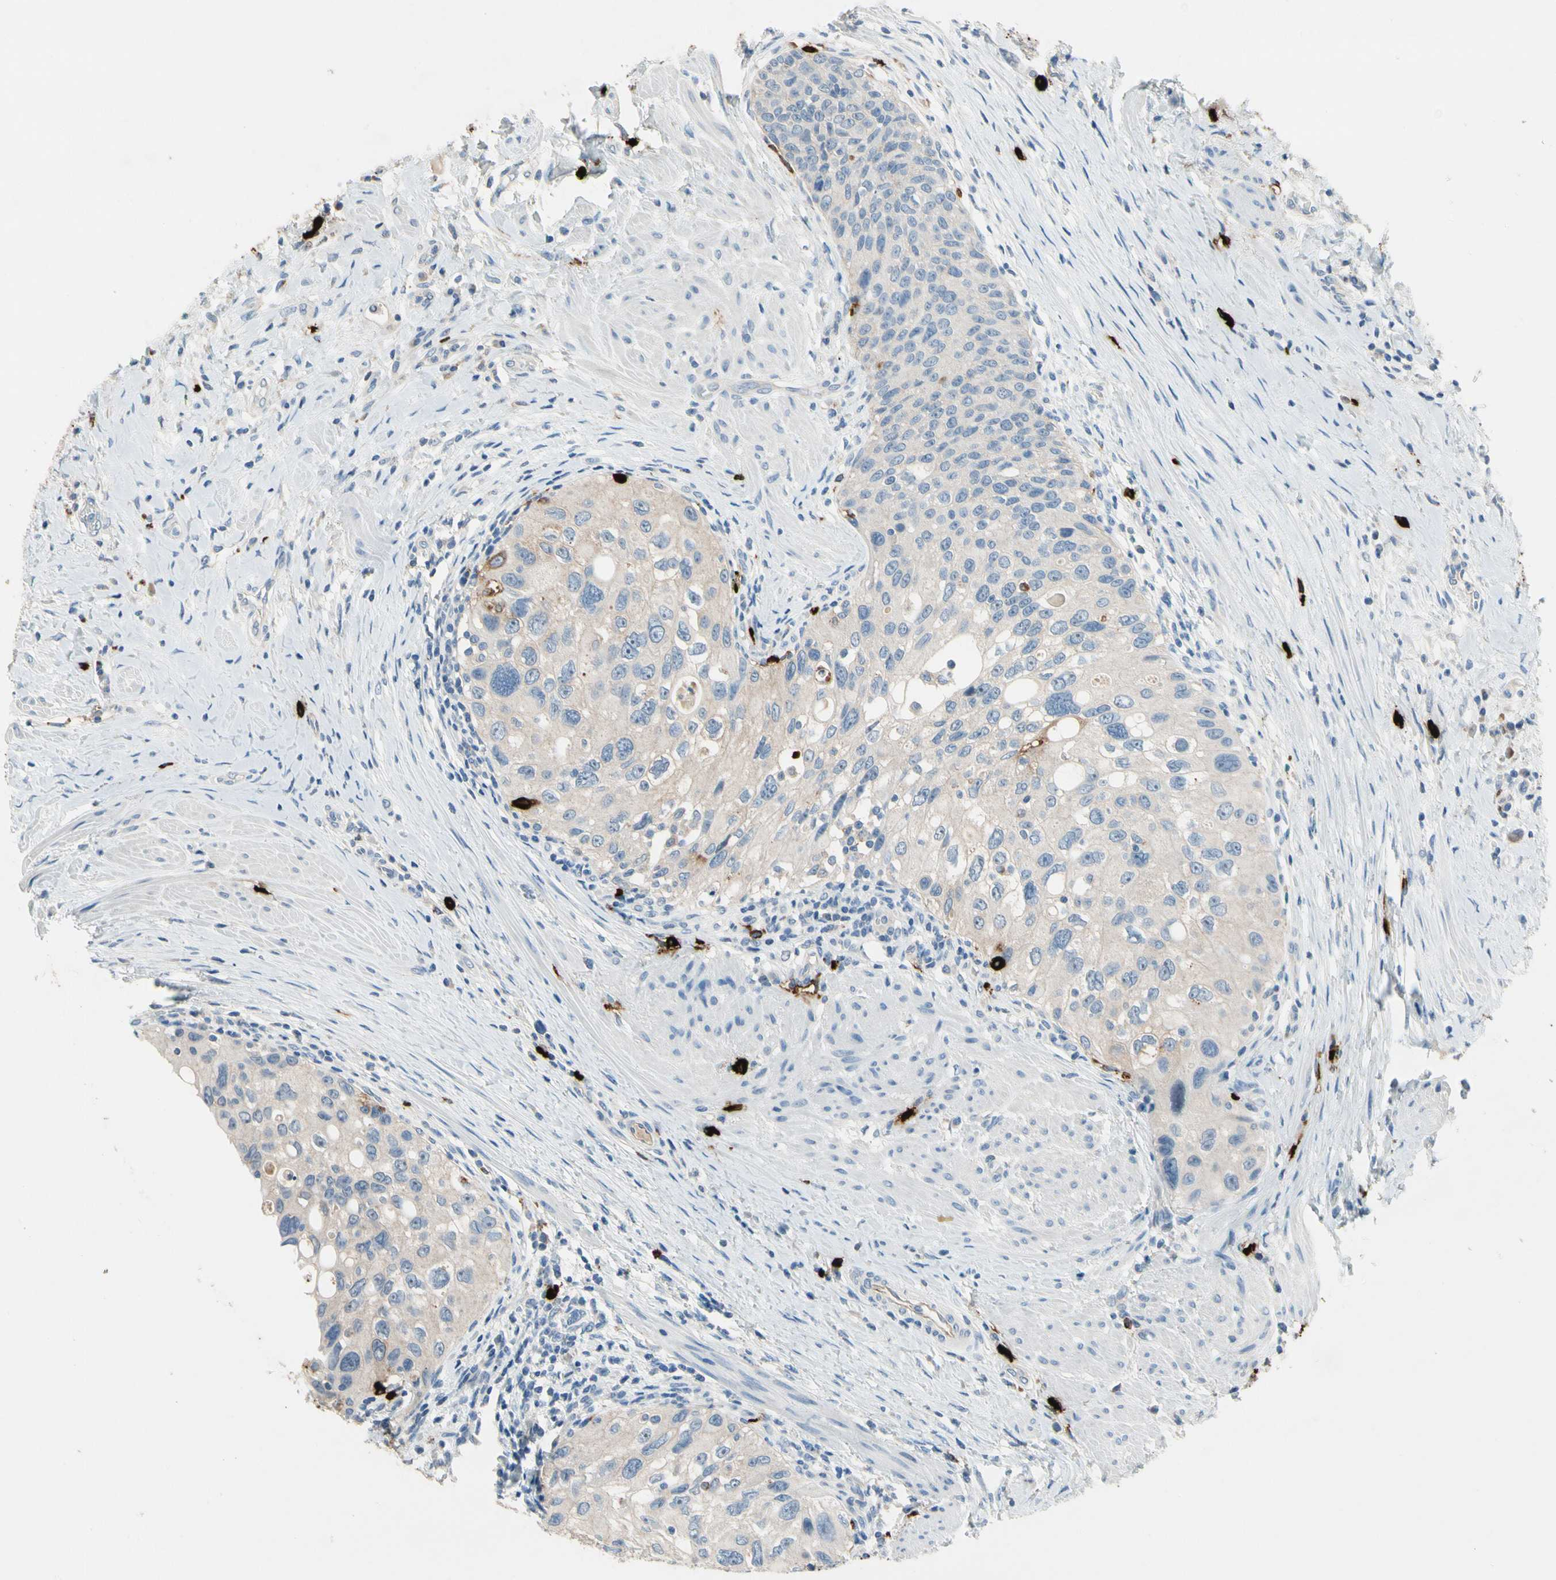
{"staining": {"intensity": "weak", "quantity": "25%-75%", "location": "cytoplasmic/membranous"}, "tissue": "urothelial cancer", "cell_type": "Tumor cells", "image_type": "cancer", "snomed": [{"axis": "morphology", "description": "Urothelial carcinoma, High grade"}, {"axis": "topography", "description": "Urinary bladder"}], "caption": "Weak cytoplasmic/membranous expression for a protein is present in approximately 25%-75% of tumor cells of high-grade urothelial carcinoma using immunohistochemistry.", "gene": "CPA3", "patient": {"sex": "female", "age": 56}}